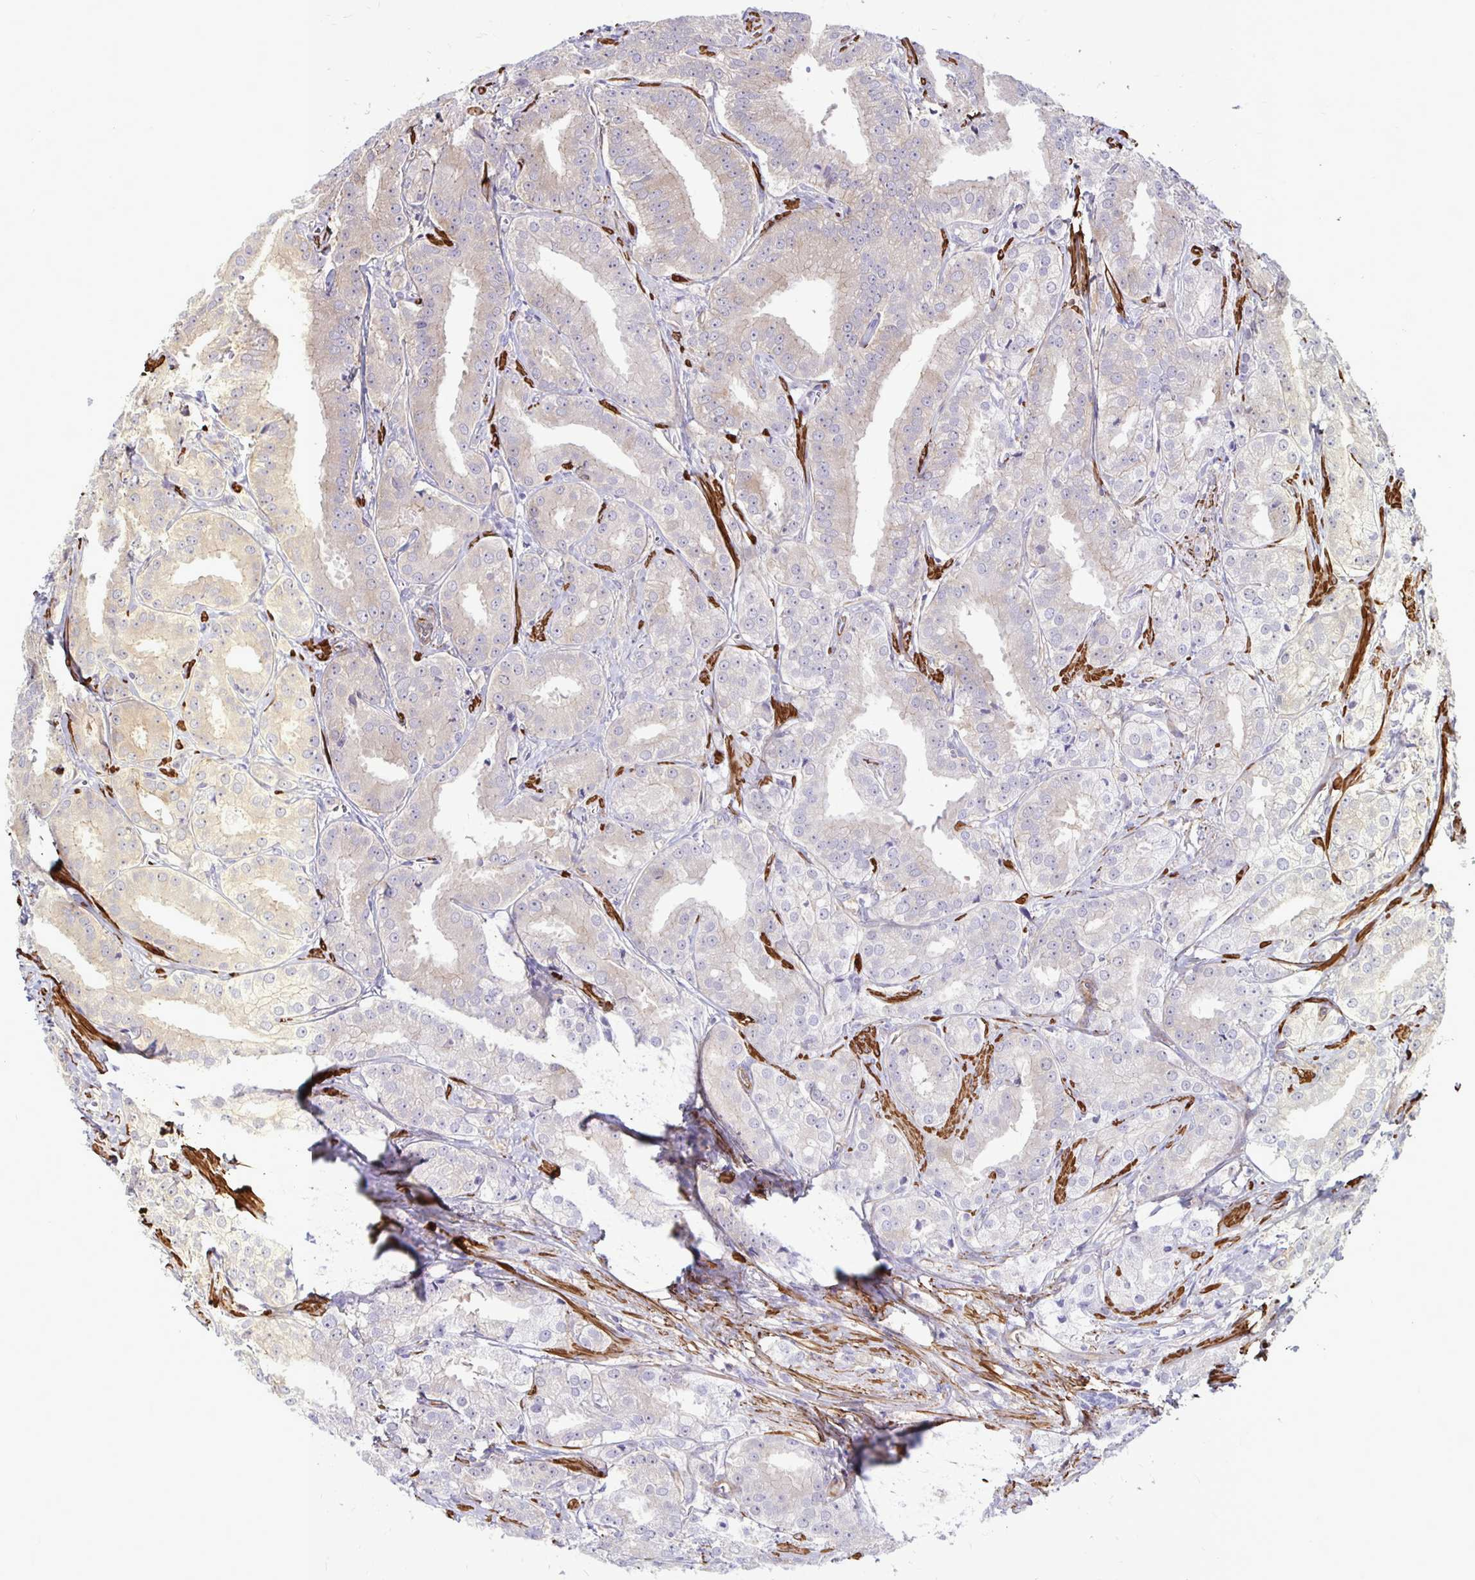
{"staining": {"intensity": "weak", "quantity": ">75%", "location": "cytoplasmic/membranous"}, "tissue": "prostate cancer", "cell_type": "Tumor cells", "image_type": "cancer", "snomed": [{"axis": "morphology", "description": "Adenocarcinoma, High grade"}, {"axis": "topography", "description": "Prostate"}], "caption": "Prostate cancer (adenocarcinoma (high-grade)) tissue demonstrates weak cytoplasmic/membranous positivity in approximately >75% of tumor cells", "gene": "CTPS1", "patient": {"sex": "male", "age": 64}}